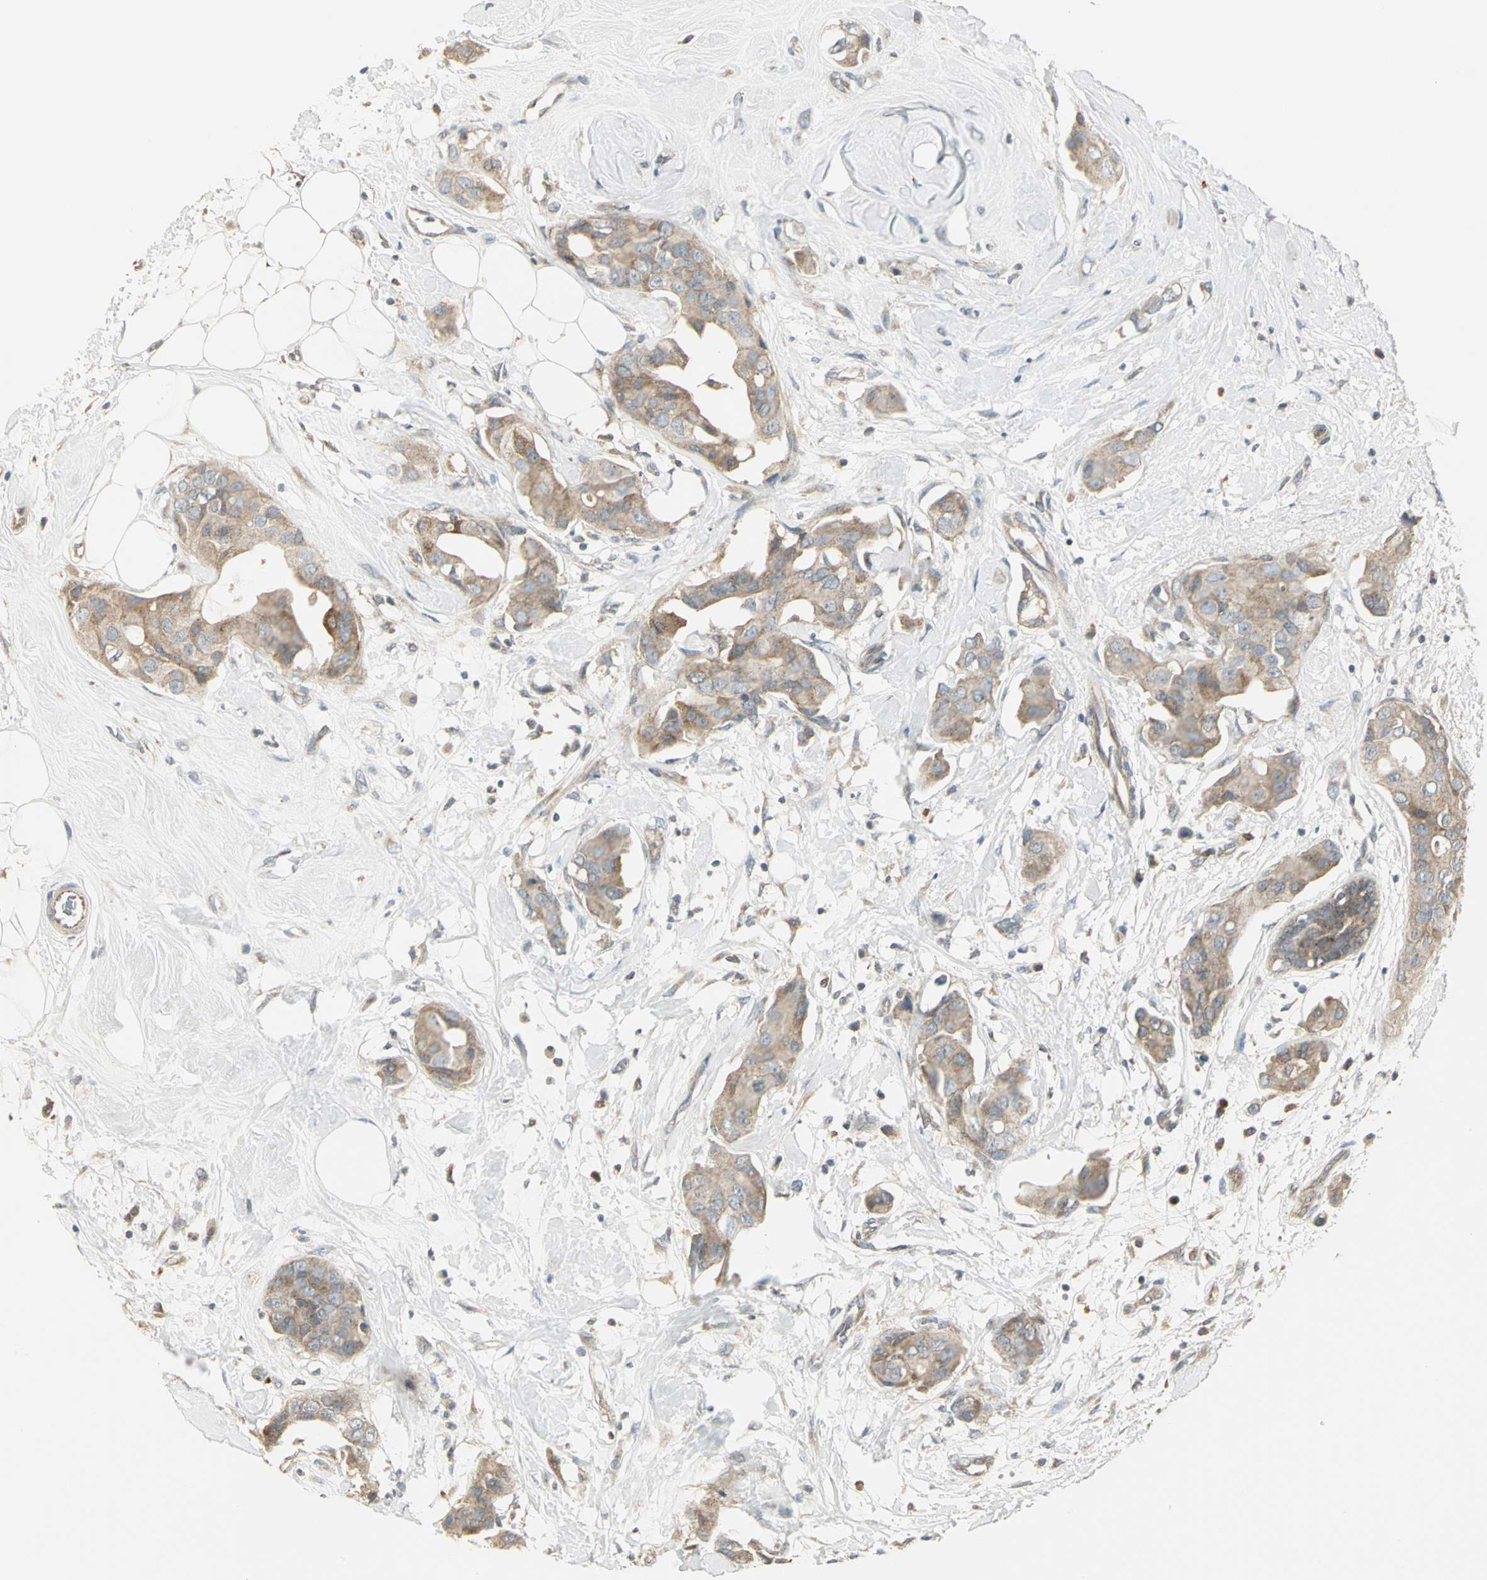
{"staining": {"intensity": "moderate", "quantity": ">75%", "location": "cytoplasmic/membranous"}, "tissue": "breast cancer", "cell_type": "Tumor cells", "image_type": "cancer", "snomed": [{"axis": "morphology", "description": "Duct carcinoma"}, {"axis": "topography", "description": "Breast"}], "caption": "Protein staining of breast cancer (invasive ductal carcinoma) tissue displays moderate cytoplasmic/membranous staining in about >75% of tumor cells.", "gene": "MAPK8IP3", "patient": {"sex": "female", "age": 40}}